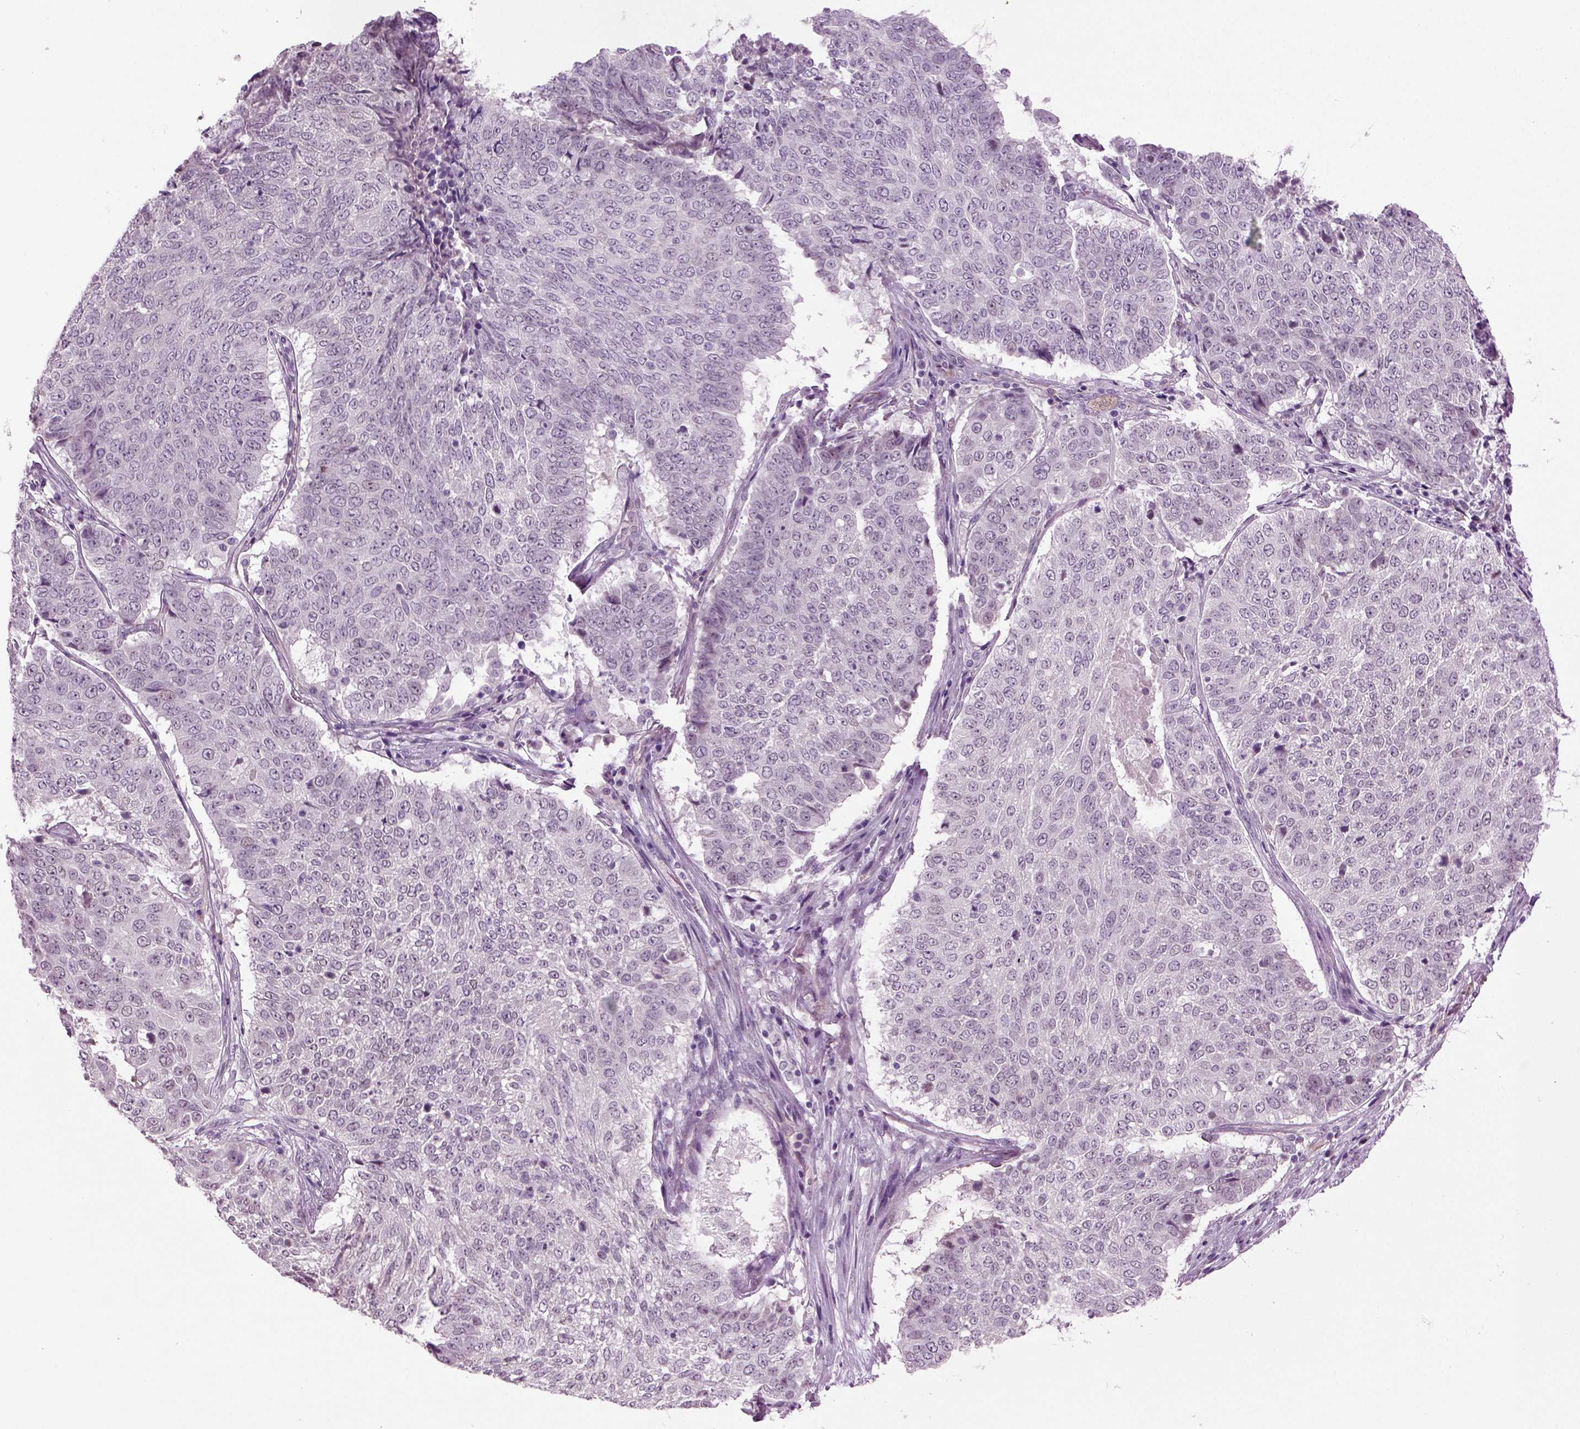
{"staining": {"intensity": "negative", "quantity": "none", "location": "none"}, "tissue": "lung cancer", "cell_type": "Tumor cells", "image_type": "cancer", "snomed": [{"axis": "morphology", "description": "Squamous cell carcinoma, NOS"}, {"axis": "topography", "description": "Lung"}], "caption": "High magnification brightfield microscopy of lung cancer stained with DAB (3,3'-diaminobenzidine) (brown) and counterstained with hematoxylin (blue): tumor cells show no significant staining. (Immunohistochemistry, brightfield microscopy, high magnification).", "gene": "COL9A2", "patient": {"sex": "male", "age": 64}}